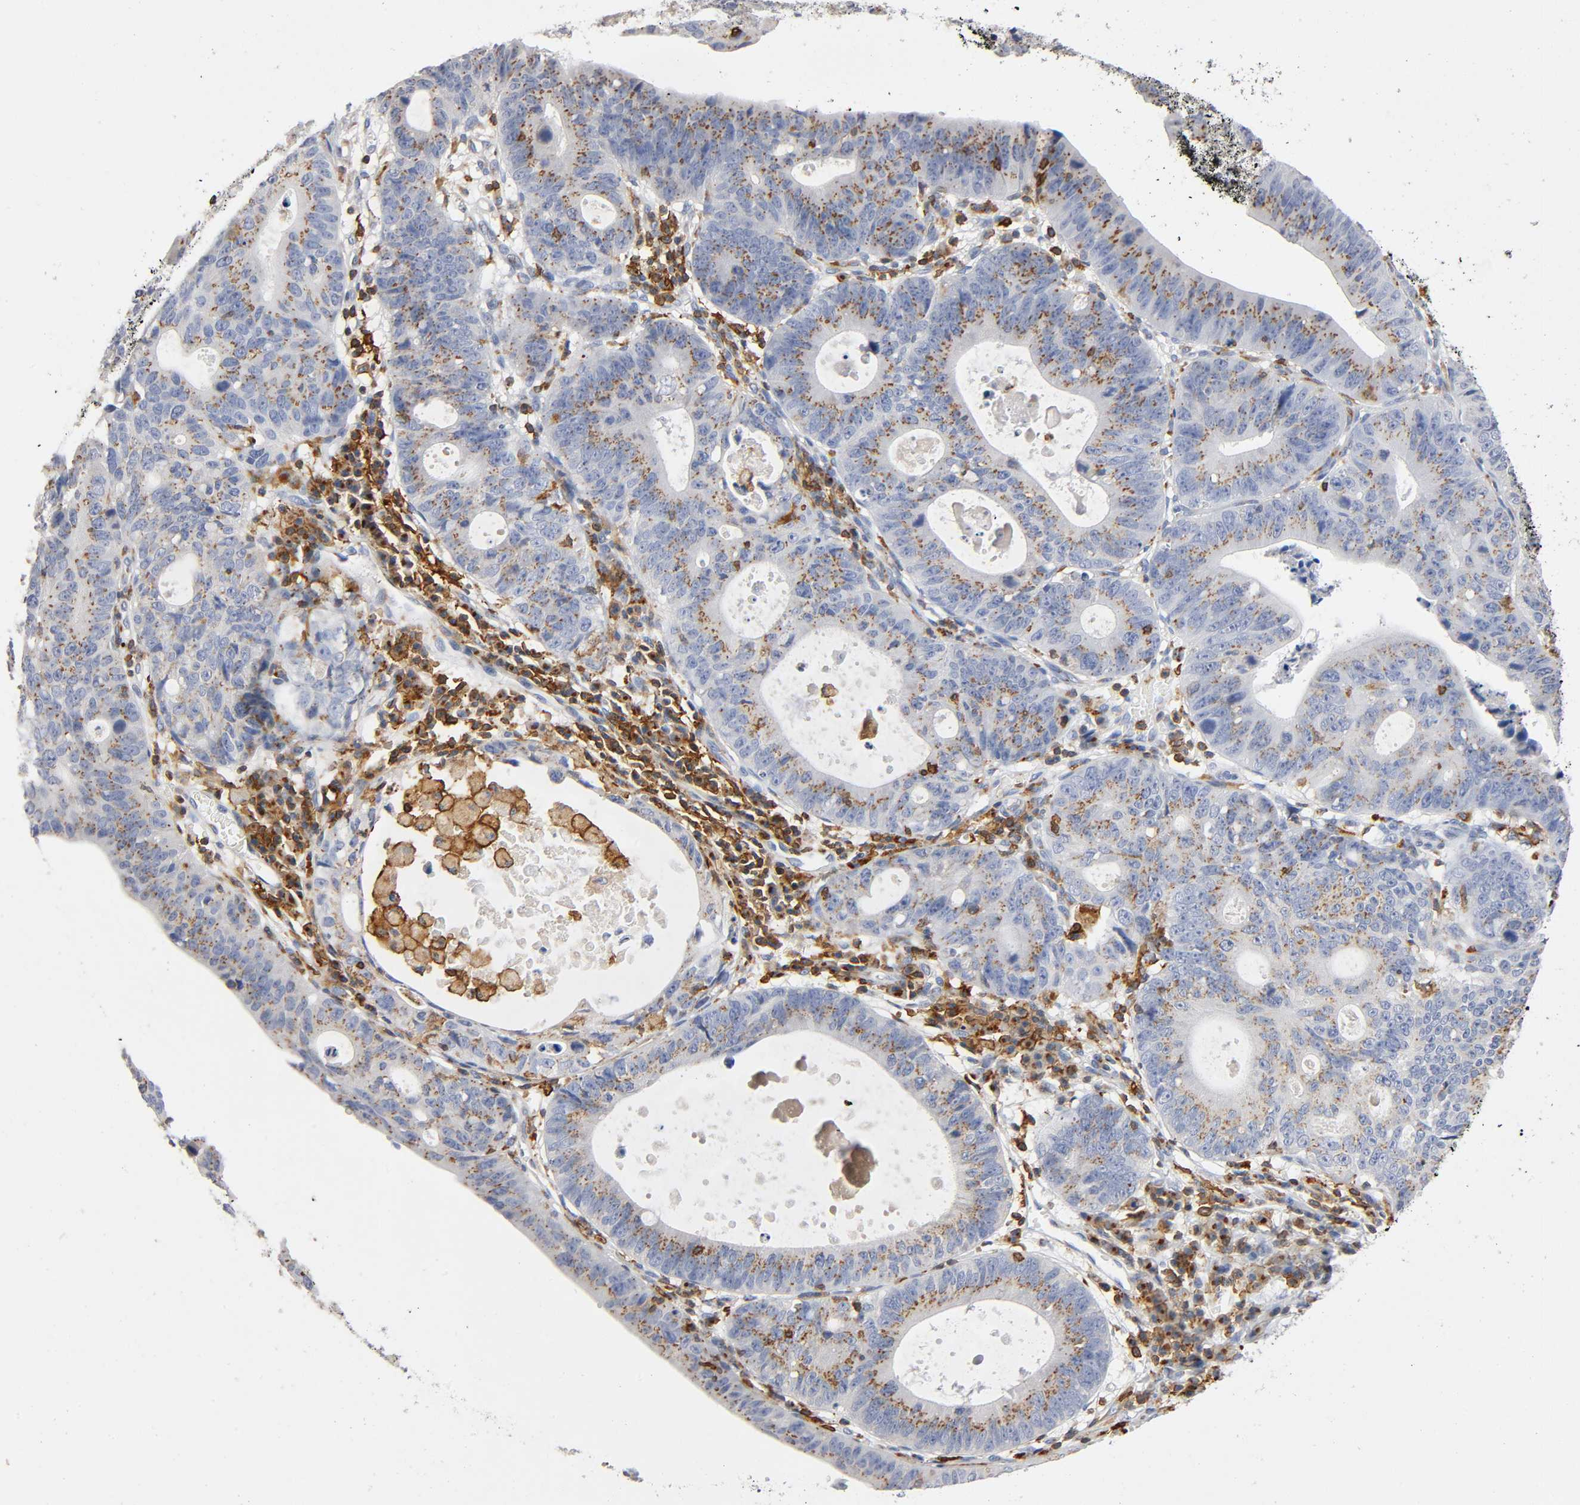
{"staining": {"intensity": "moderate", "quantity": ">75%", "location": "cytoplasmic/membranous"}, "tissue": "stomach cancer", "cell_type": "Tumor cells", "image_type": "cancer", "snomed": [{"axis": "morphology", "description": "Adenocarcinoma, NOS"}, {"axis": "topography", "description": "Stomach"}], "caption": "Immunohistochemistry staining of stomach adenocarcinoma, which exhibits medium levels of moderate cytoplasmic/membranous staining in about >75% of tumor cells indicating moderate cytoplasmic/membranous protein expression. The staining was performed using DAB (3,3'-diaminobenzidine) (brown) for protein detection and nuclei were counterstained in hematoxylin (blue).", "gene": "CAPN10", "patient": {"sex": "male", "age": 59}}